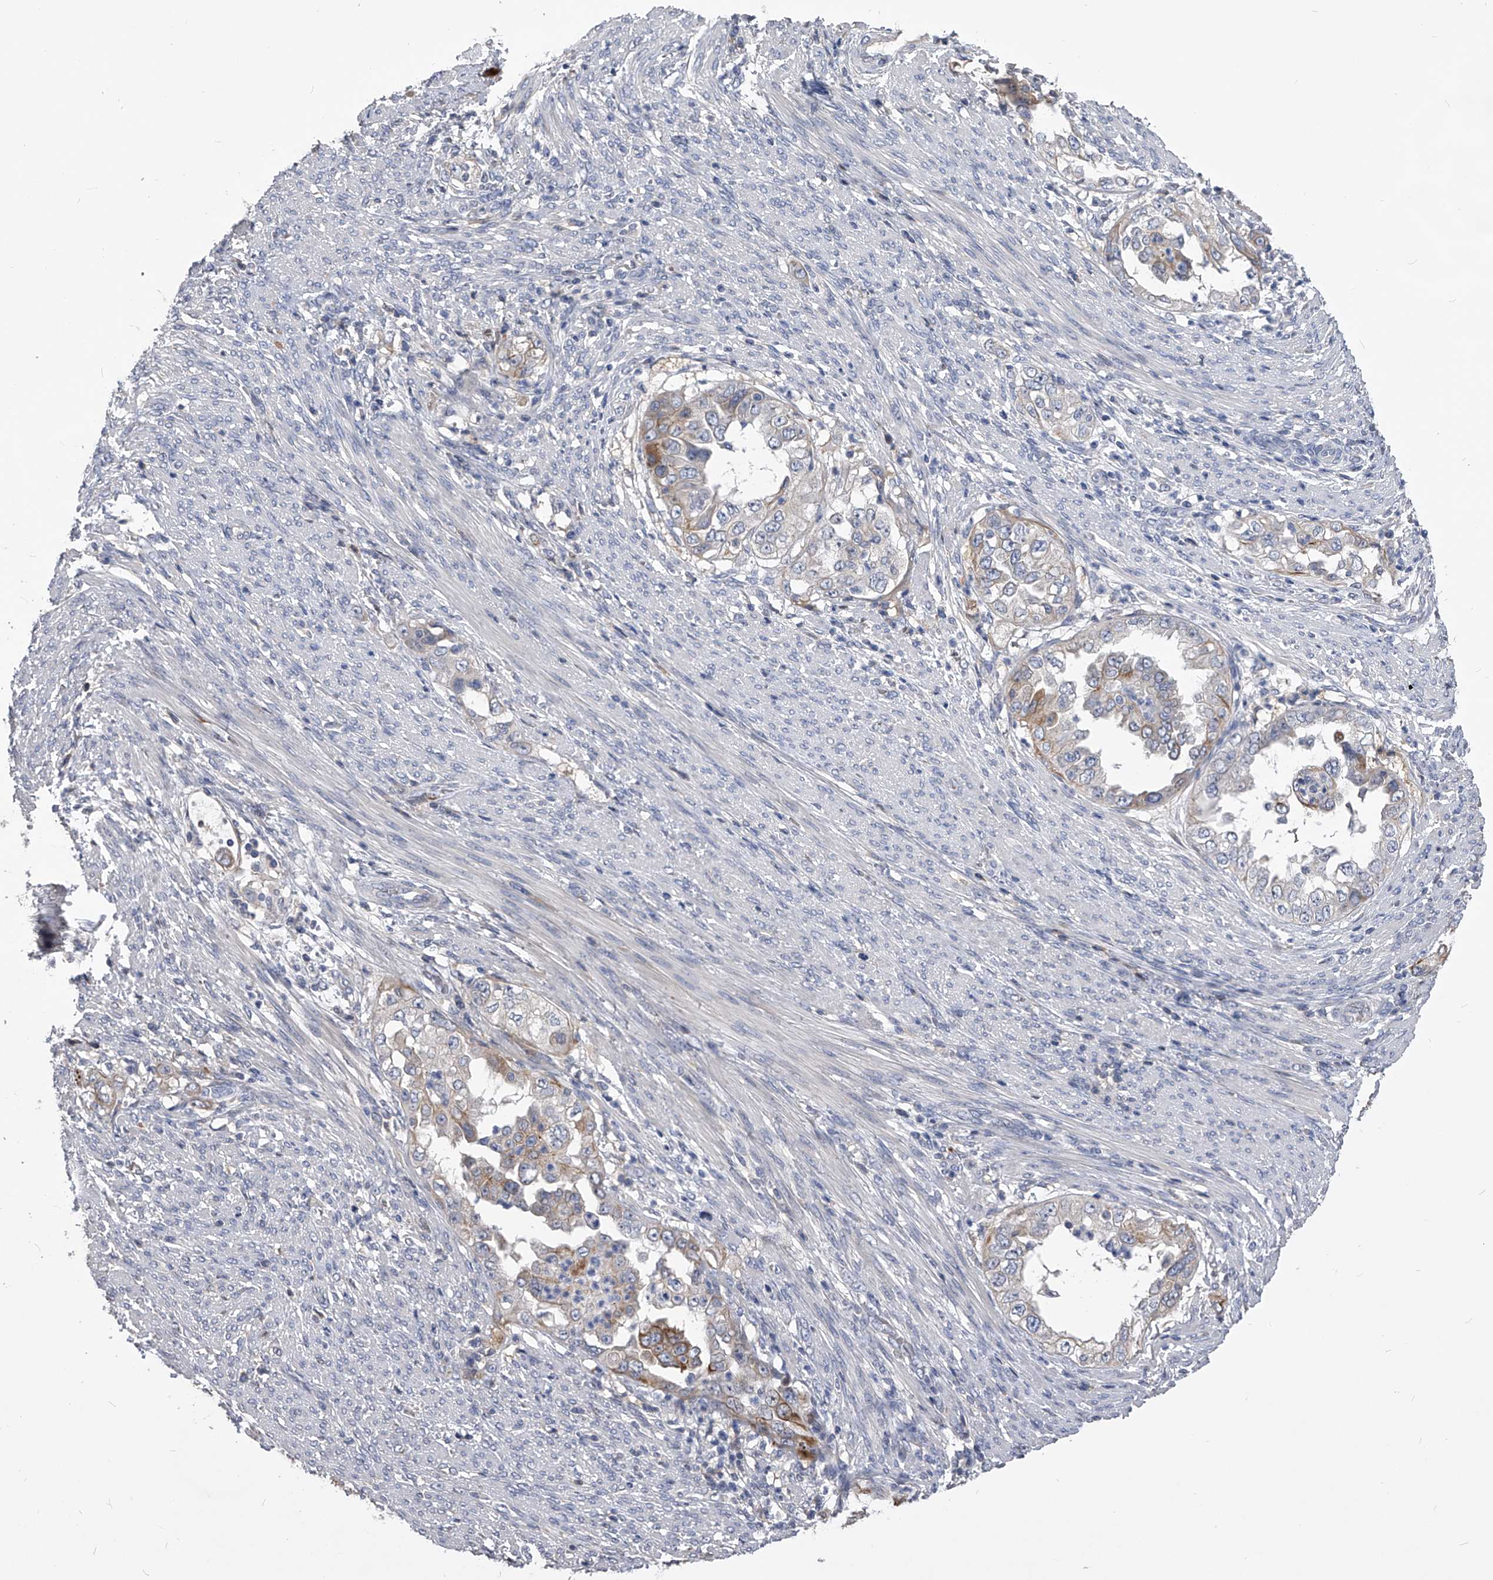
{"staining": {"intensity": "moderate", "quantity": "<25%", "location": "cytoplasmic/membranous"}, "tissue": "endometrial cancer", "cell_type": "Tumor cells", "image_type": "cancer", "snomed": [{"axis": "morphology", "description": "Adenocarcinoma, NOS"}, {"axis": "topography", "description": "Endometrium"}], "caption": "This is an image of IHC staining of adenocarcinoma (endometrial), which shows moderate positivity in the cytoplasmic/membranous of tumor cells.", "gene": "MDN1", "patient": {"sex": "female", "age": 85}}